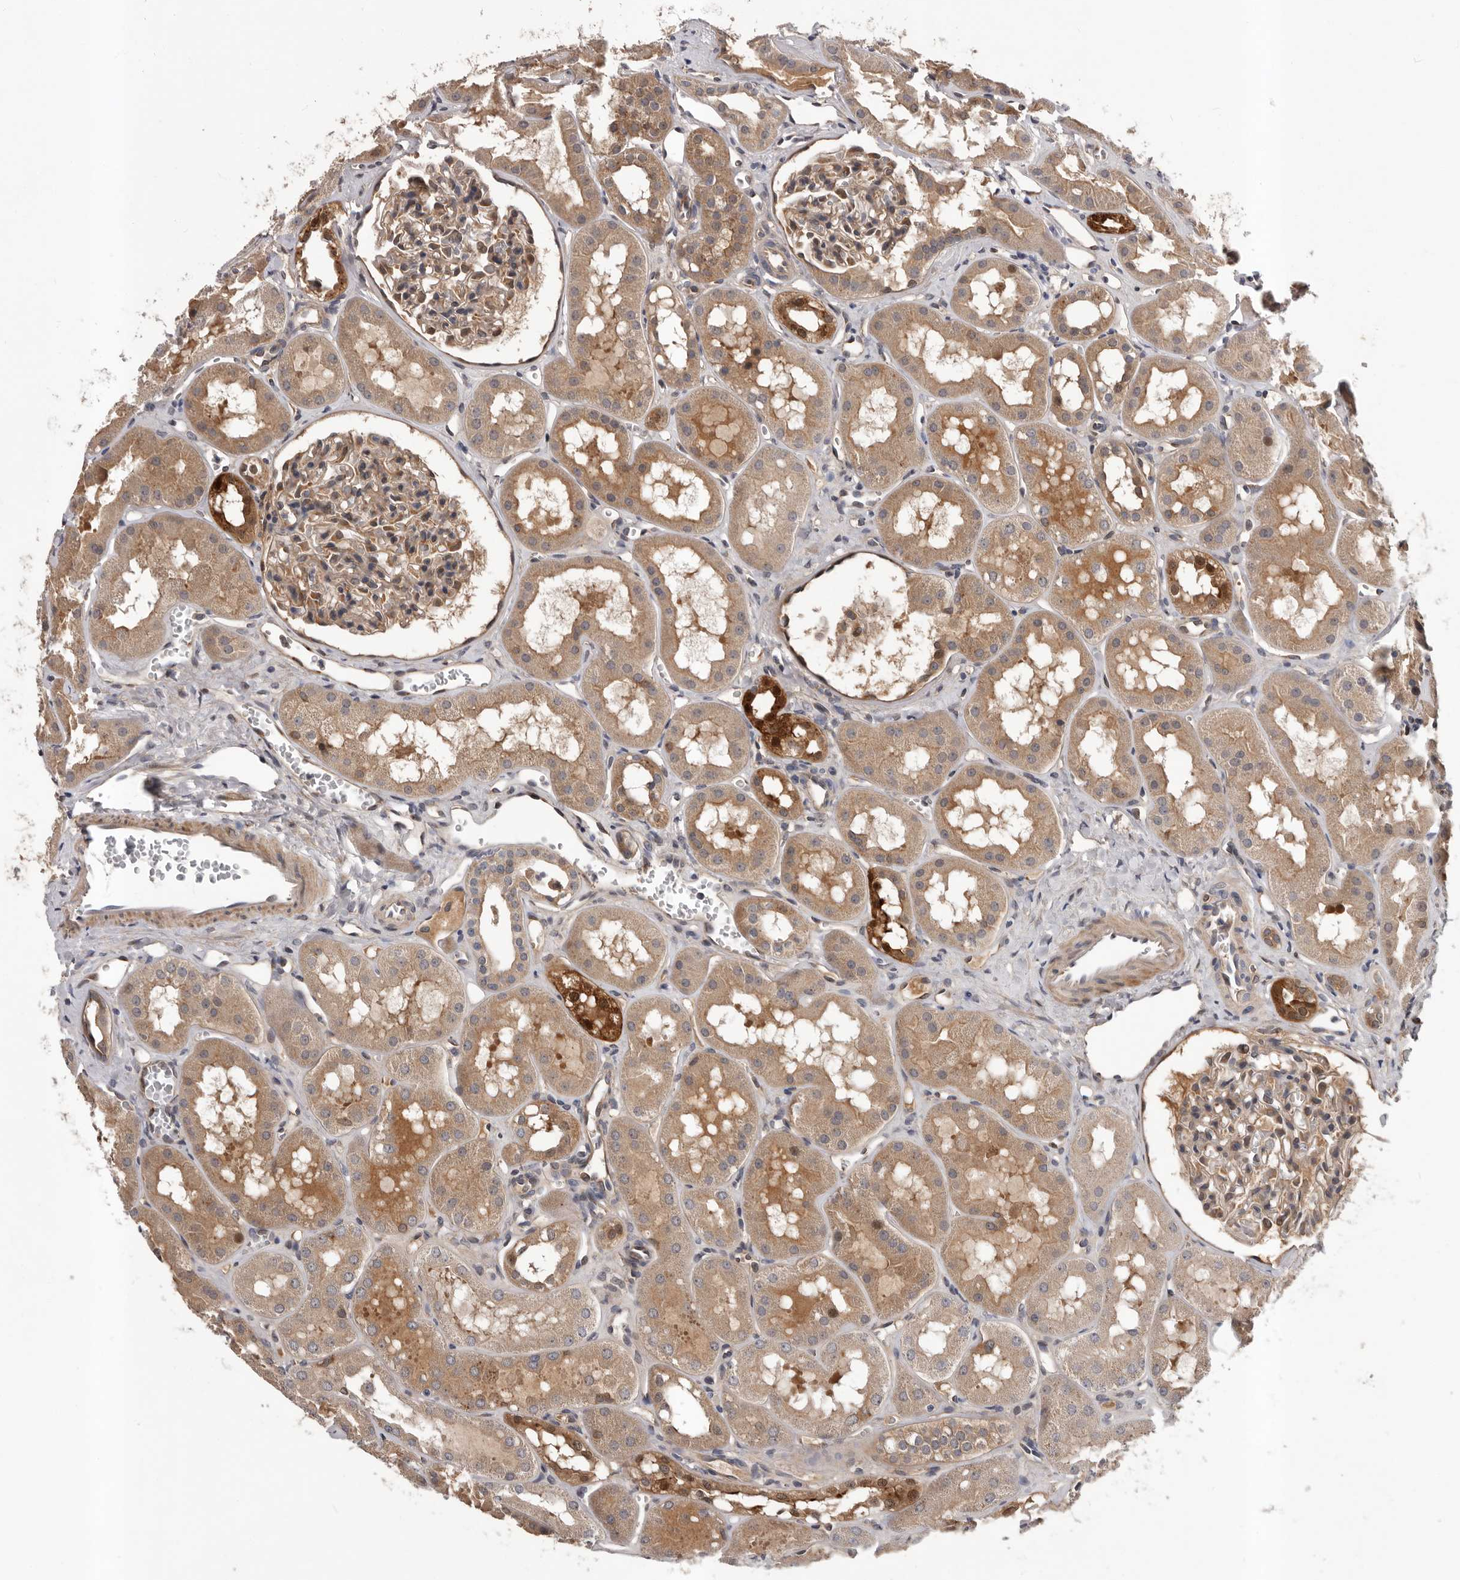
{"staining": {"intensity": "moderate", "quantity": "25%-75%", "location": "cytoplasmic/membranous"}, "tissue": "kidney", "cell_type": "Cells in glomeruli", "image_type": "normal", "snomed": [{"axis": "morphology", "description": "Normal tissue, NOS"}, {"axis": "topography", "description": "Kidney"}], "caption": "Immunohistochemistry micrograph of unremarkable kidney: human kidney stained using immunohistochemistry (IHC) shows medium levels of moderate protein expression localized specifically in the cytoplasmic/membranous of cells in glomeruli, appearing as a cytoplasmic/membranous brown color.", "gene": "PRKD1", "patient": {"sex": "male", "age": 16}}